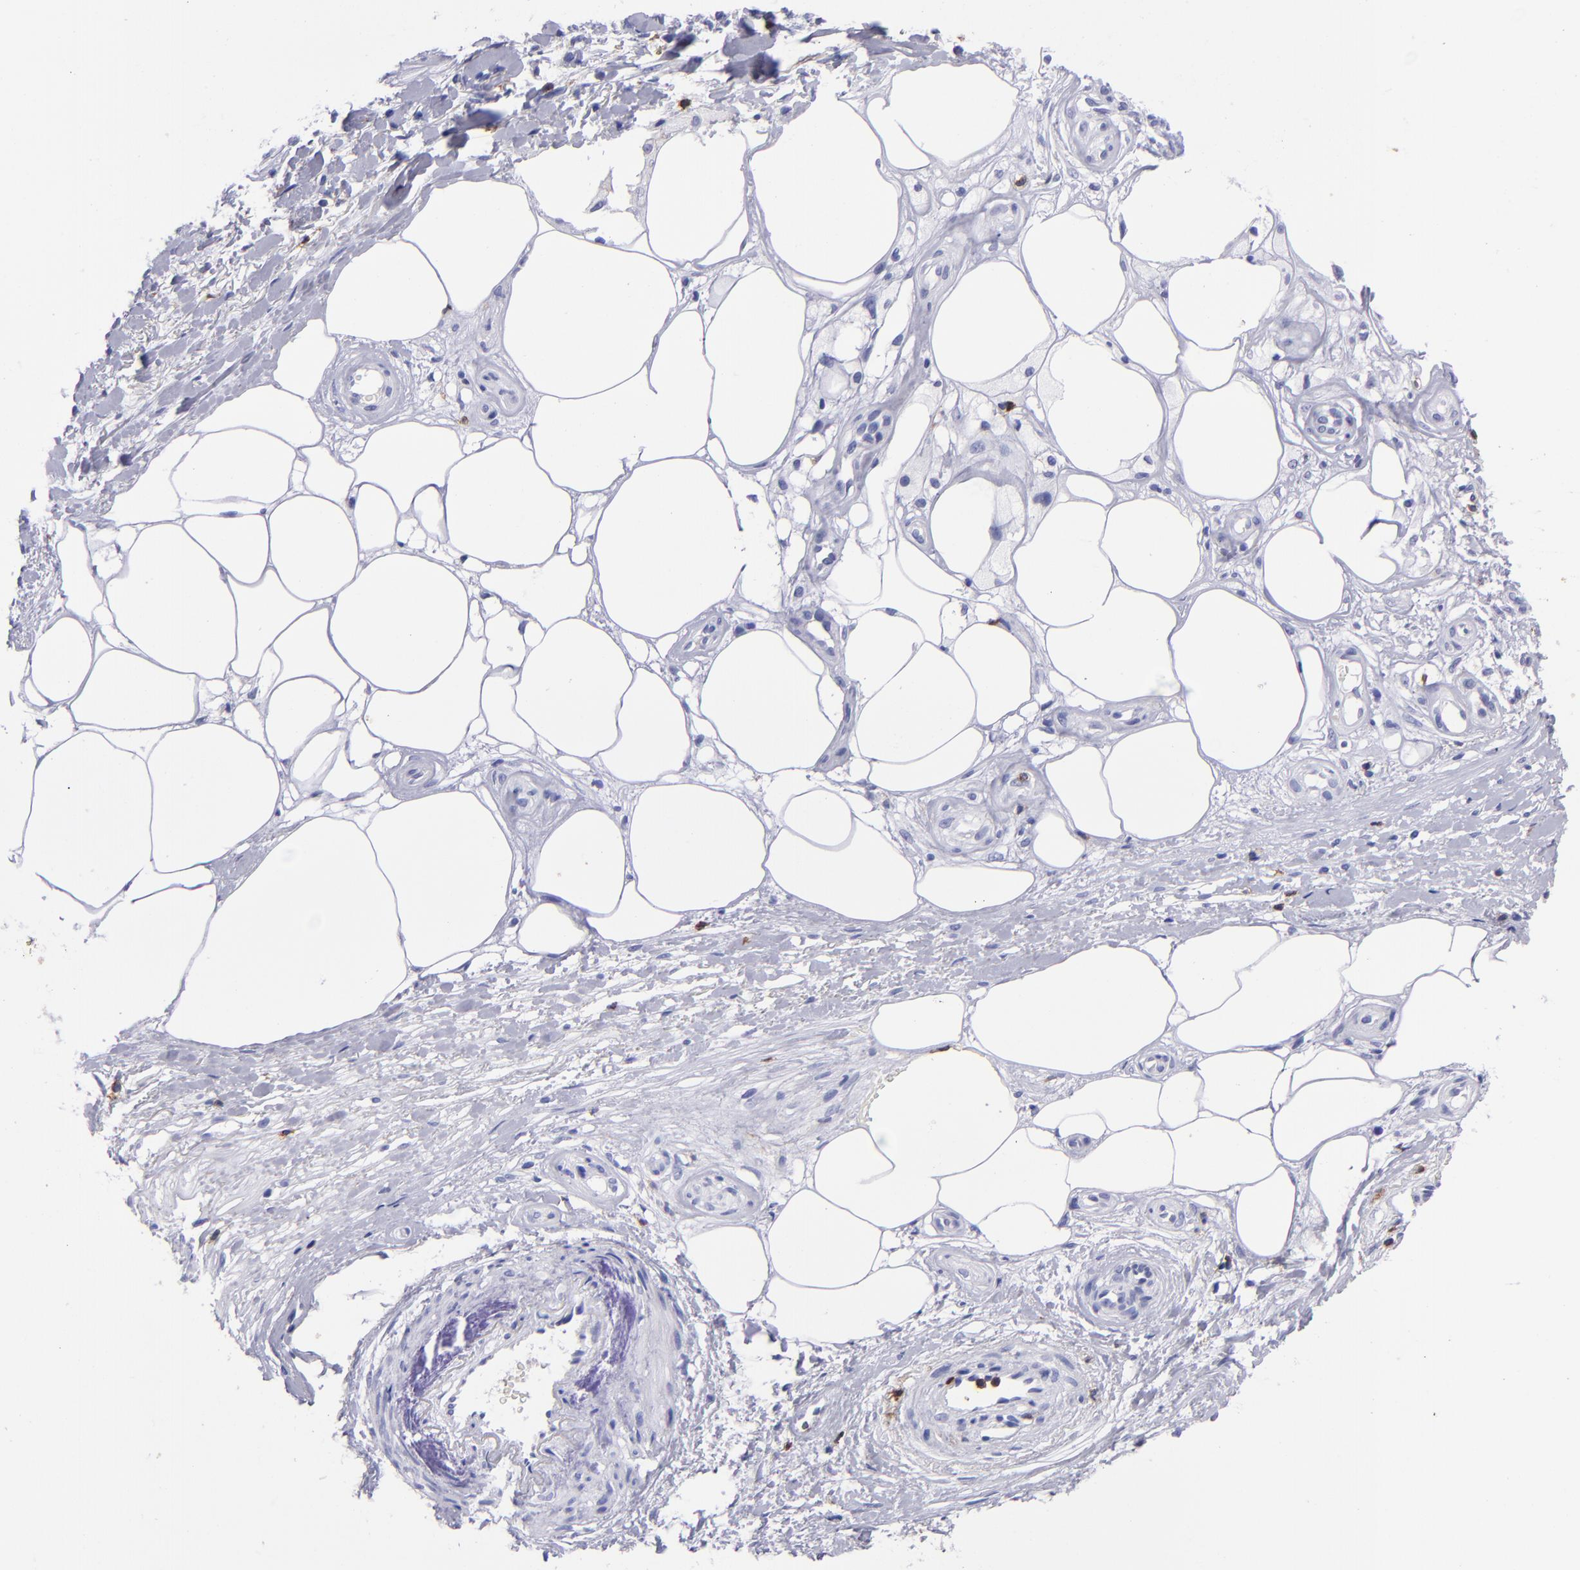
{"staining": {"intensity": "negative", "quantity": "none", "location": "none"}, "tissue": "melanoma", "cell_type": "Tumor cells", "image_type": "cancer", "snomed": [{"axis": "morphology", "description": "Malignant melanoma, NOS"}, {"axis": "topography", "description": "Skin"}], "caption": "Immunohistochemical staining of malignant melanoma reveals no significant staining in tumor cells. (DAB (3,3'-diaminobenzidine) immunohistochemistry (IHC) visualized using brightfield microscopy, high magnification).", "gene": "ICAM3", "patient": {"sex": "female", "age": 85}}